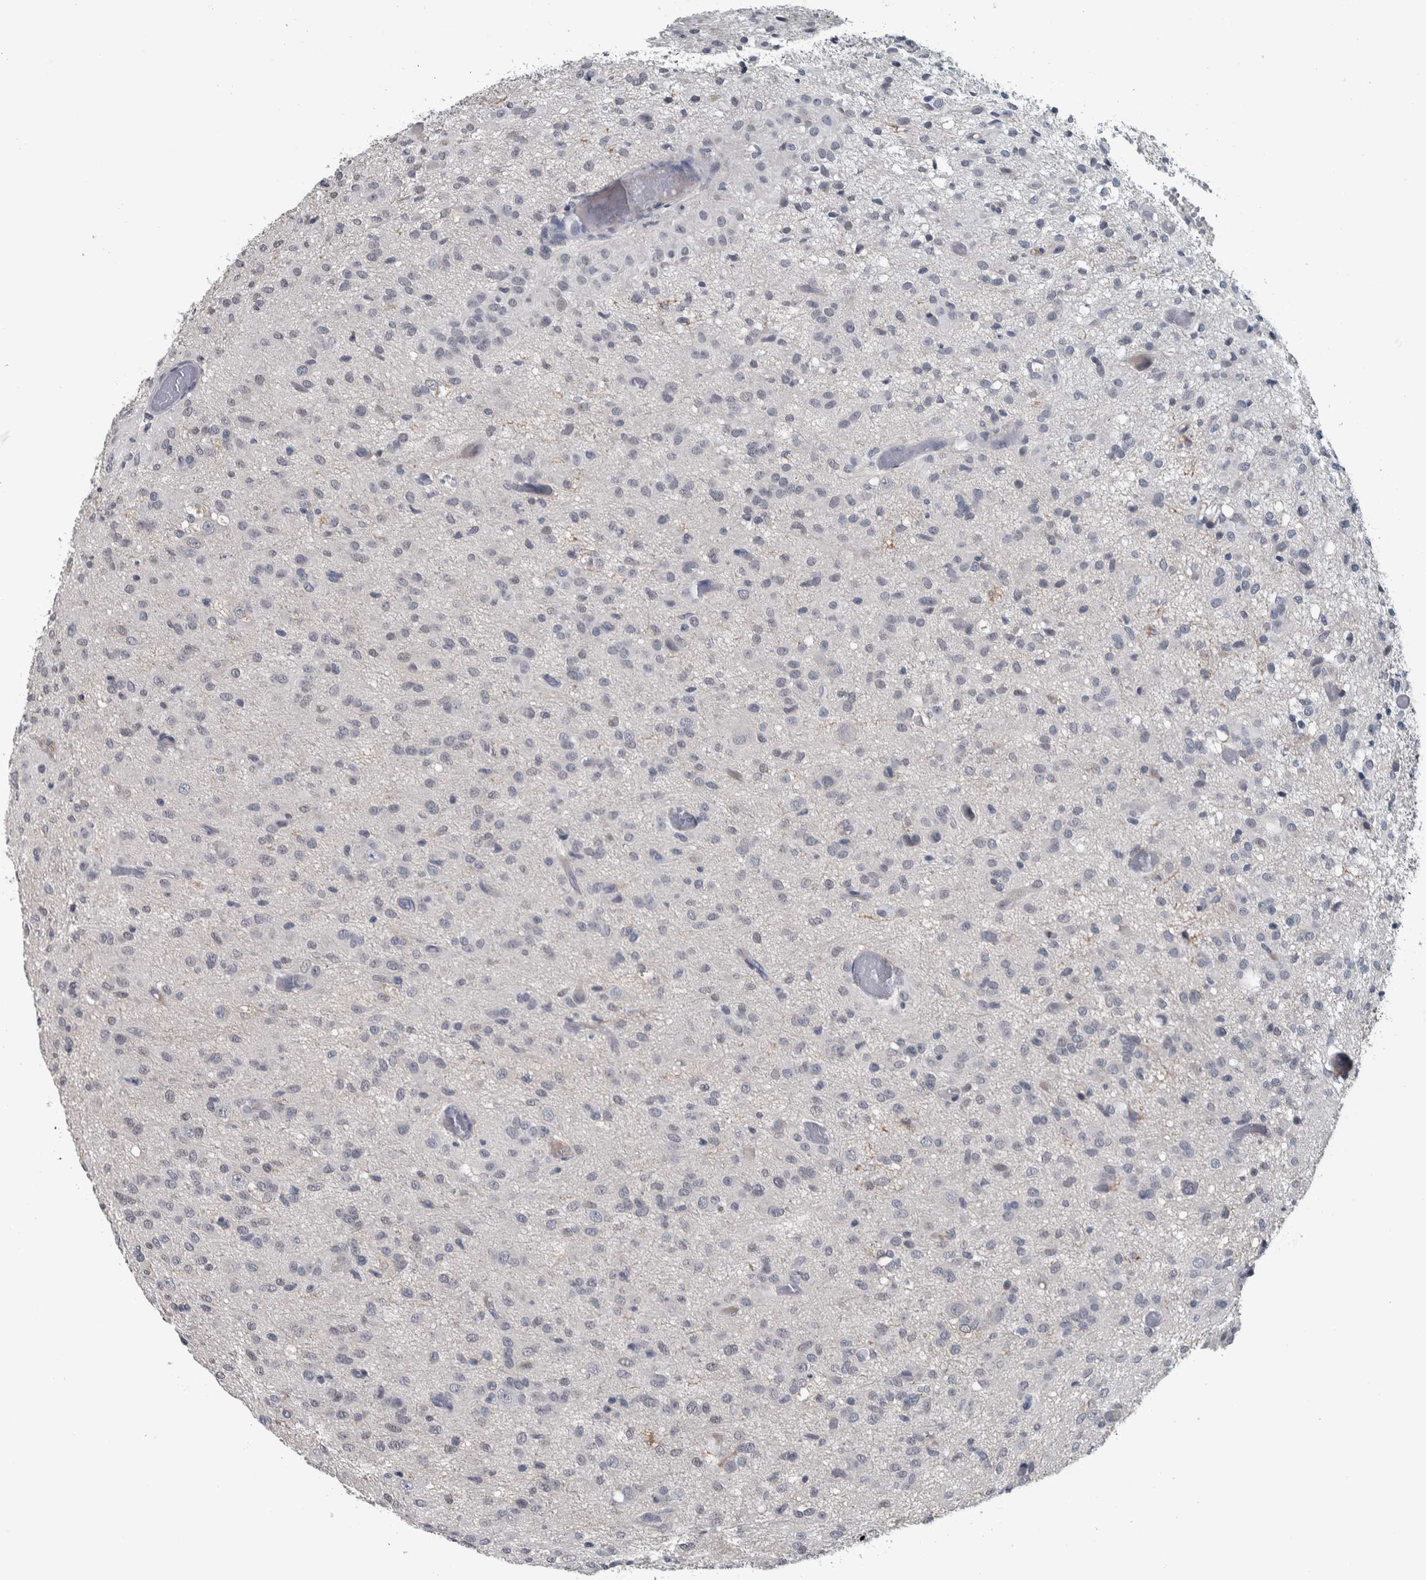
{"staining": {"intensity": "negative", "quantity": "none", "location": "none"}, "tissue": "glioma", "cell_type": "Tumor cells", "image_type": "cancer", "snomed": [{"axis": "morphology", "description": "Glioma, malignant, High grade"}, {"axis": "topography", "description": "Brain"}], "caption": "Immunohistochemistry photomicrograph of neoplastic tissue: human glioma stained with DAB (3,3'-diaminobenzidine) shows no significant protein expression in tumor cells. The staining was performed using DAB to visualize the protein expression in brown, while the nuclei were stained in blue with hematoxylin (Magnification: 20x).", "gene": "CAVIN4", "patient": {"sex": "female", "age": 59}}